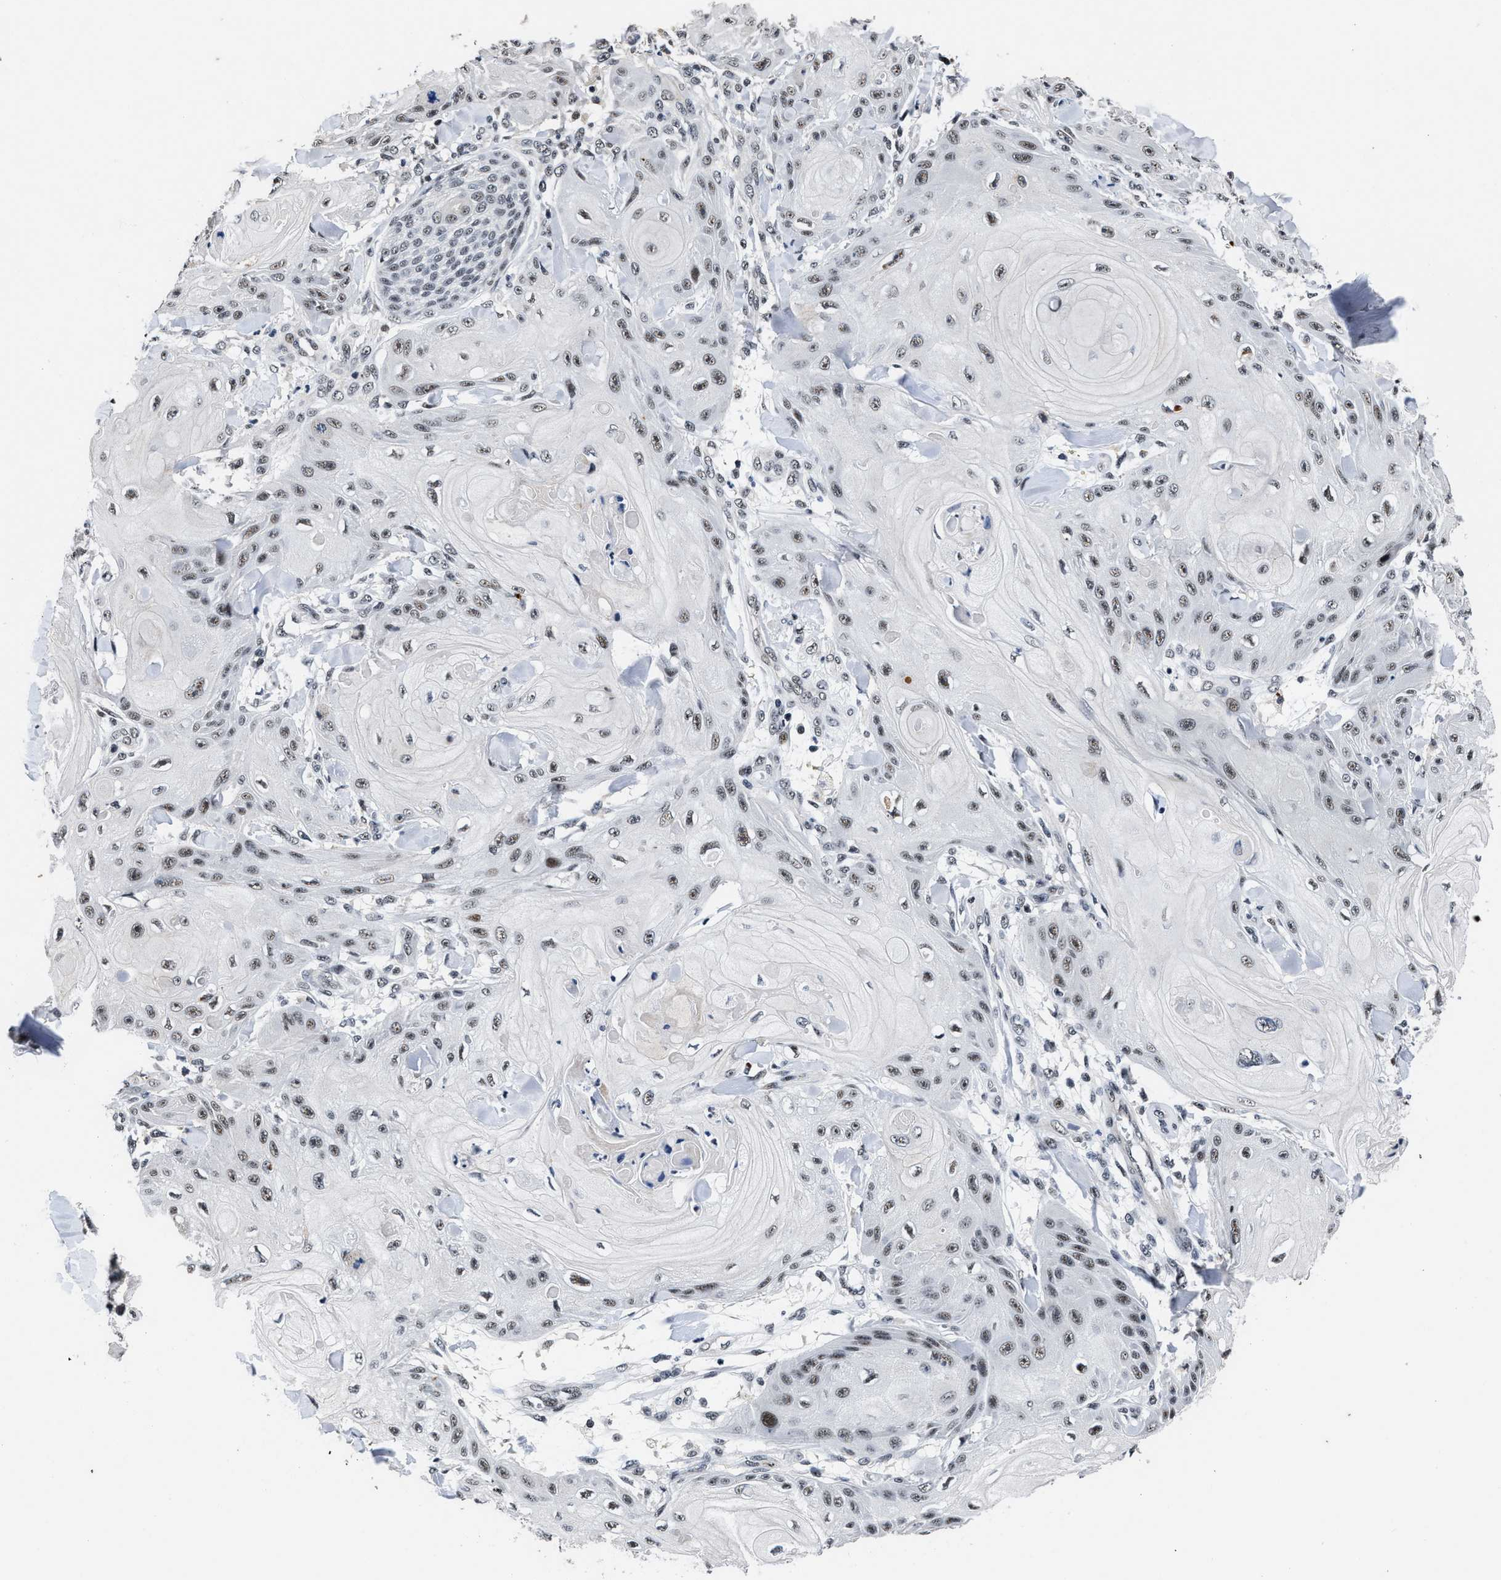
{"staining": {"intensity": "weak", "quantity": ">75%", "location": "nuclear"}, "tissue": "skin cancer", "cell_type": "Tumor cells", "image_type": "cancer", "snomed": [{"axis": "morphology", "description": "Squamous cell carcinoma, NOS"}, {"axis": "topography", "description": "Skin"}], "caption": "Protein analysis of skin cancer tissue demonstrates weak nuclear expression in about >75% of tumor cells. (brown staining indicates protein expression, while blue staining denotes nuclei).", "gene": "ZNF233", "patient": {"sex": "male", "age": 74}}